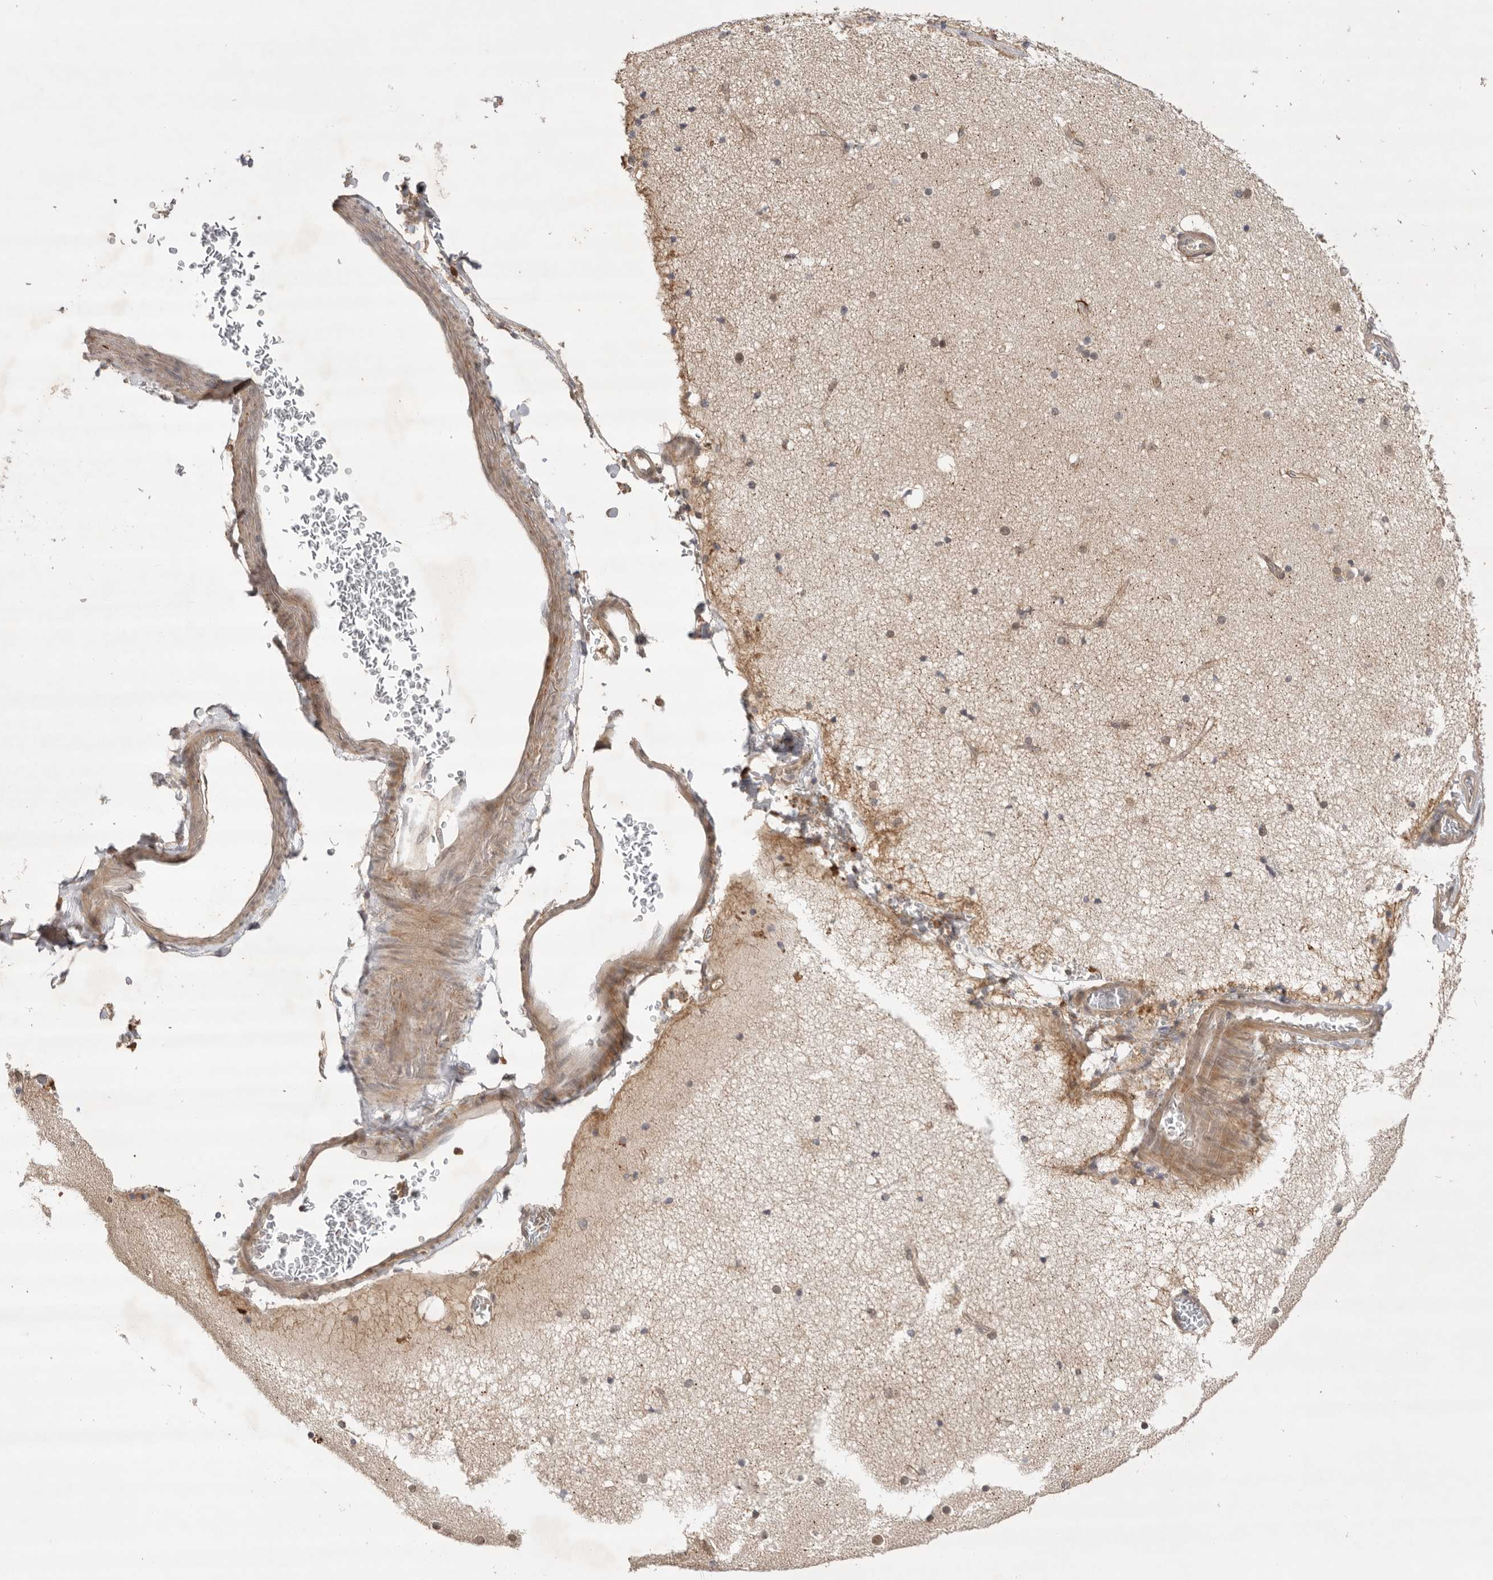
{"staining": {"intensity": "weak", "quantity": "25%-75%", "location": "cytoplasmic/membranous"}, "tissue": "cerebral cortex", "cell_type": "Endothelial cells", "image_type": "normal", "snomed": [{"axis": "morphology", "description": "Normal tissue, NOS"}, {"axis": "topography", "description": "Cerebral cortex"}], "caption": "The image exhibits immunohistochemical staining of benign cerebral cortex. There is weak cytoplasmic/membranous expression is appreciated in about 25%-75% of endothelial cells. (DAB IHC, brown staining for protein, blue staining for nuclei).", "gene": "DCAF8", "patient": {"sex": "male", "age": 57}}